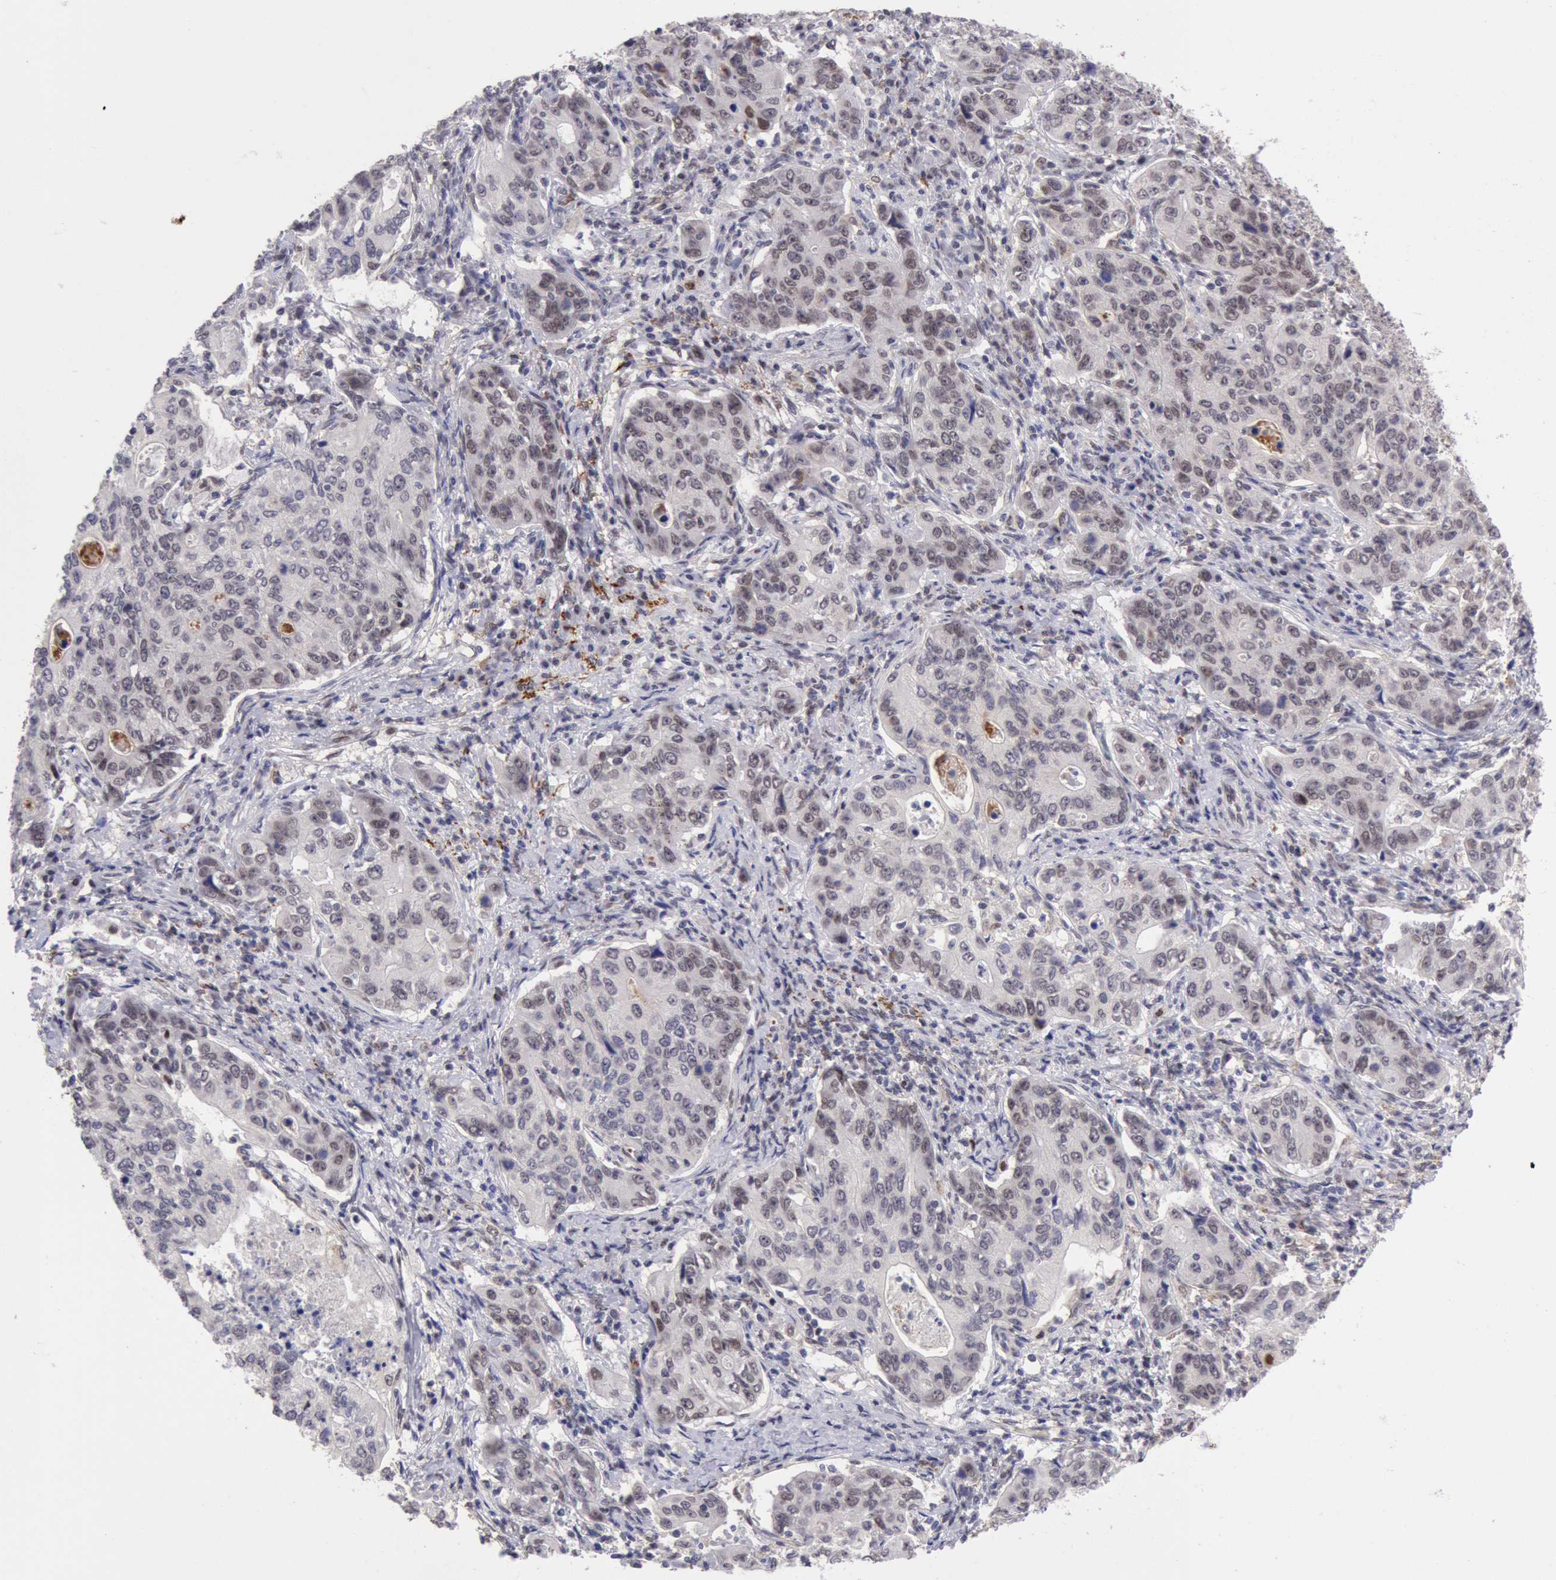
{"staining": {"intensity": "weak", "quantity": "<25%", "location": "nuclear"}, "tissue": "stomach cancer", "cell_type": "Tumor cells", "image_type": "cancer", "snomed": [{"axis": "morphology", "description": "Adenocarcinoma, NOS"}, {"axis": "topography", "description": "Esophagus"}, {"axis": "topography", "description": "Stomach"}], "caption": "Protein analysis of stomach cancer shows no significant staining in tumor cells.", "gene": "CDKN2B", "patient": {"sex": "male", "age": 74}}